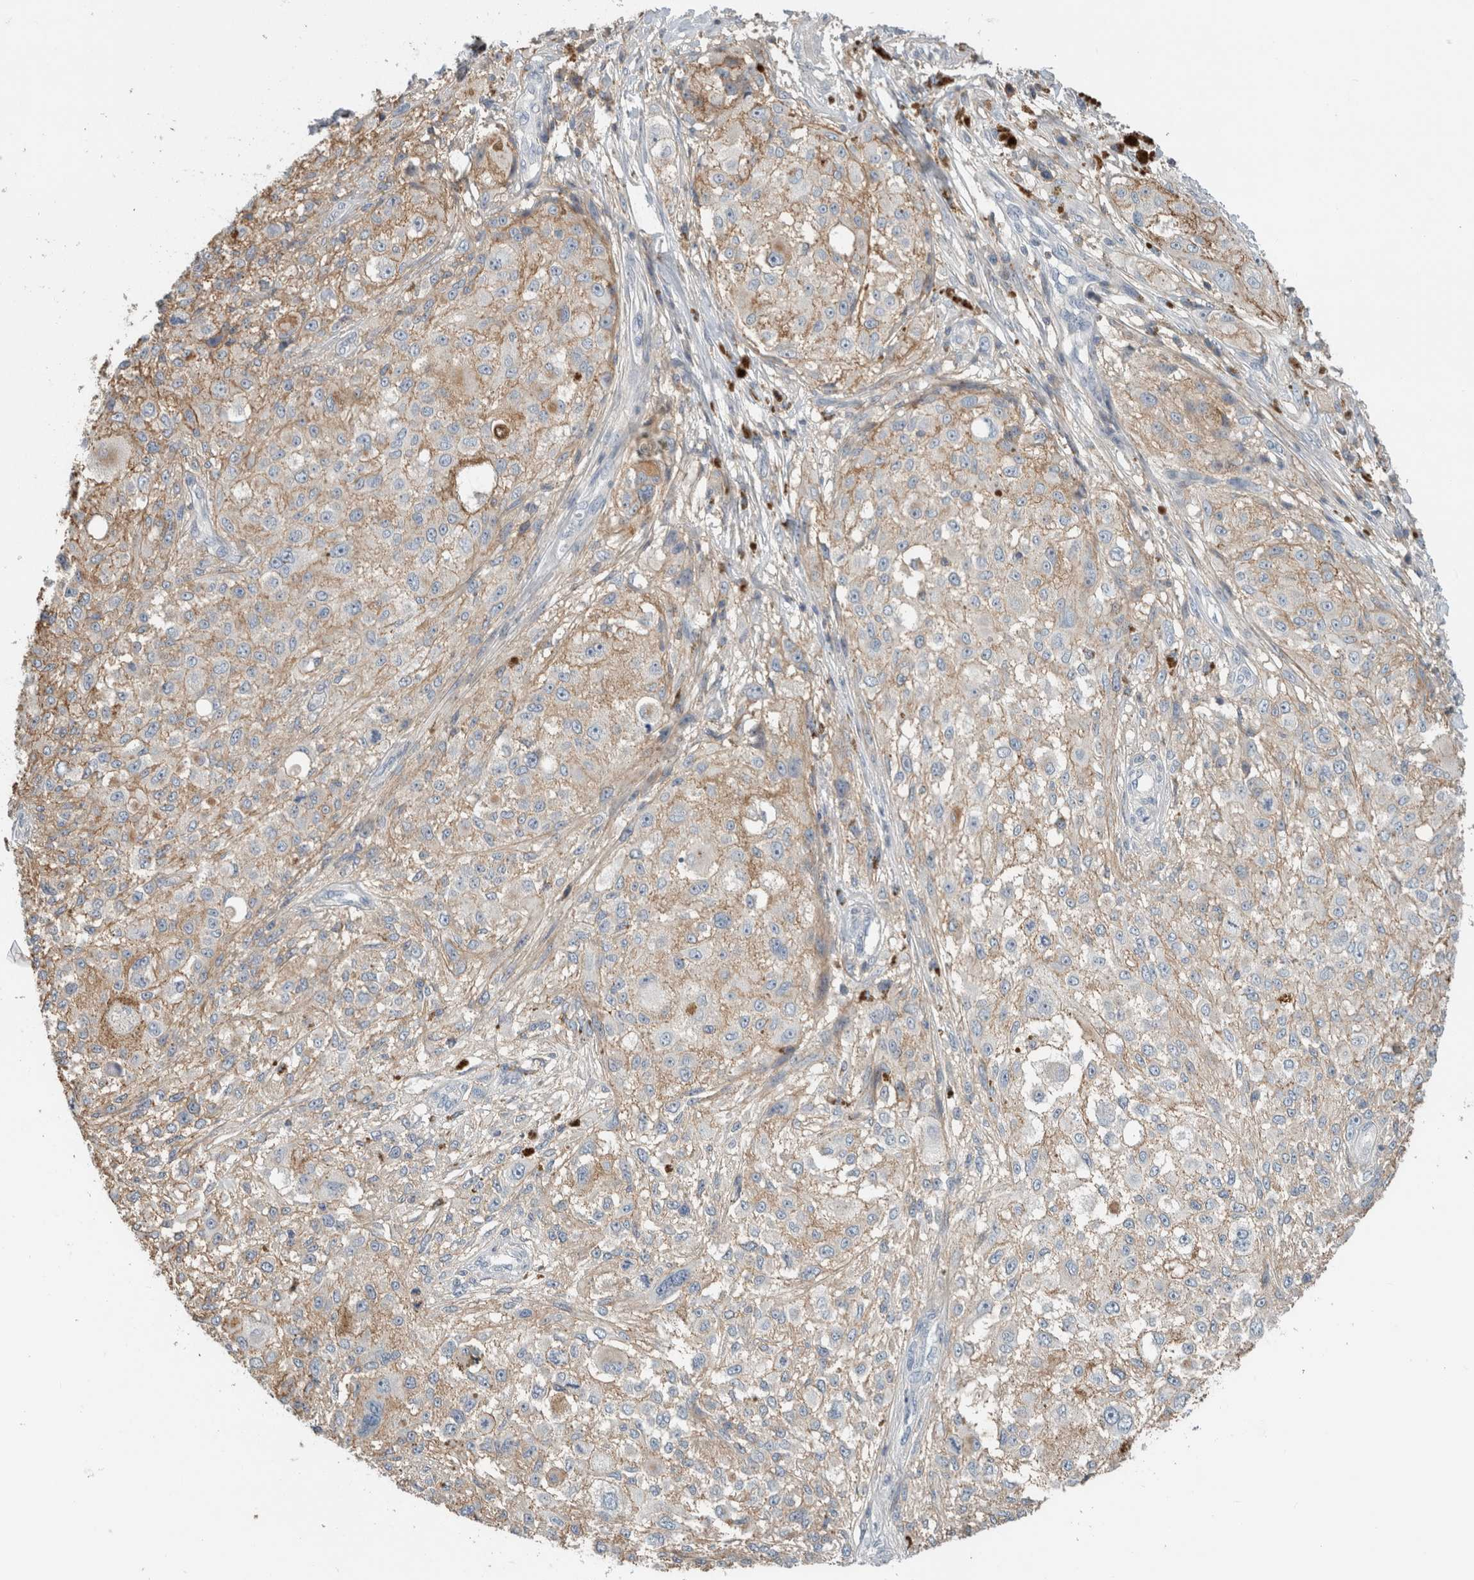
{"staining": {"intensity": "weak", "quantity": "<25%", "location": "cytoplasmic/membranous"}, "tissue": "melanoma", "cell_type": "Tumor cells", "image_type": "cancer", "snomed": [{"axis": "morphology", "description": "Necrosis, NOS"}, {"axis": "morphology", "description": "Malignant melanoma, NOS"}, {"axis": "topography", "description": "Skin"}], "caption": "DAB (3,3'-diaminobenzidine) immunohistochemical staining of malignant melanoma demonstrates no significant expression in tumor cells.", "gene": "ERCC6L2", "patient": {"sex": "female", "age": 87}}